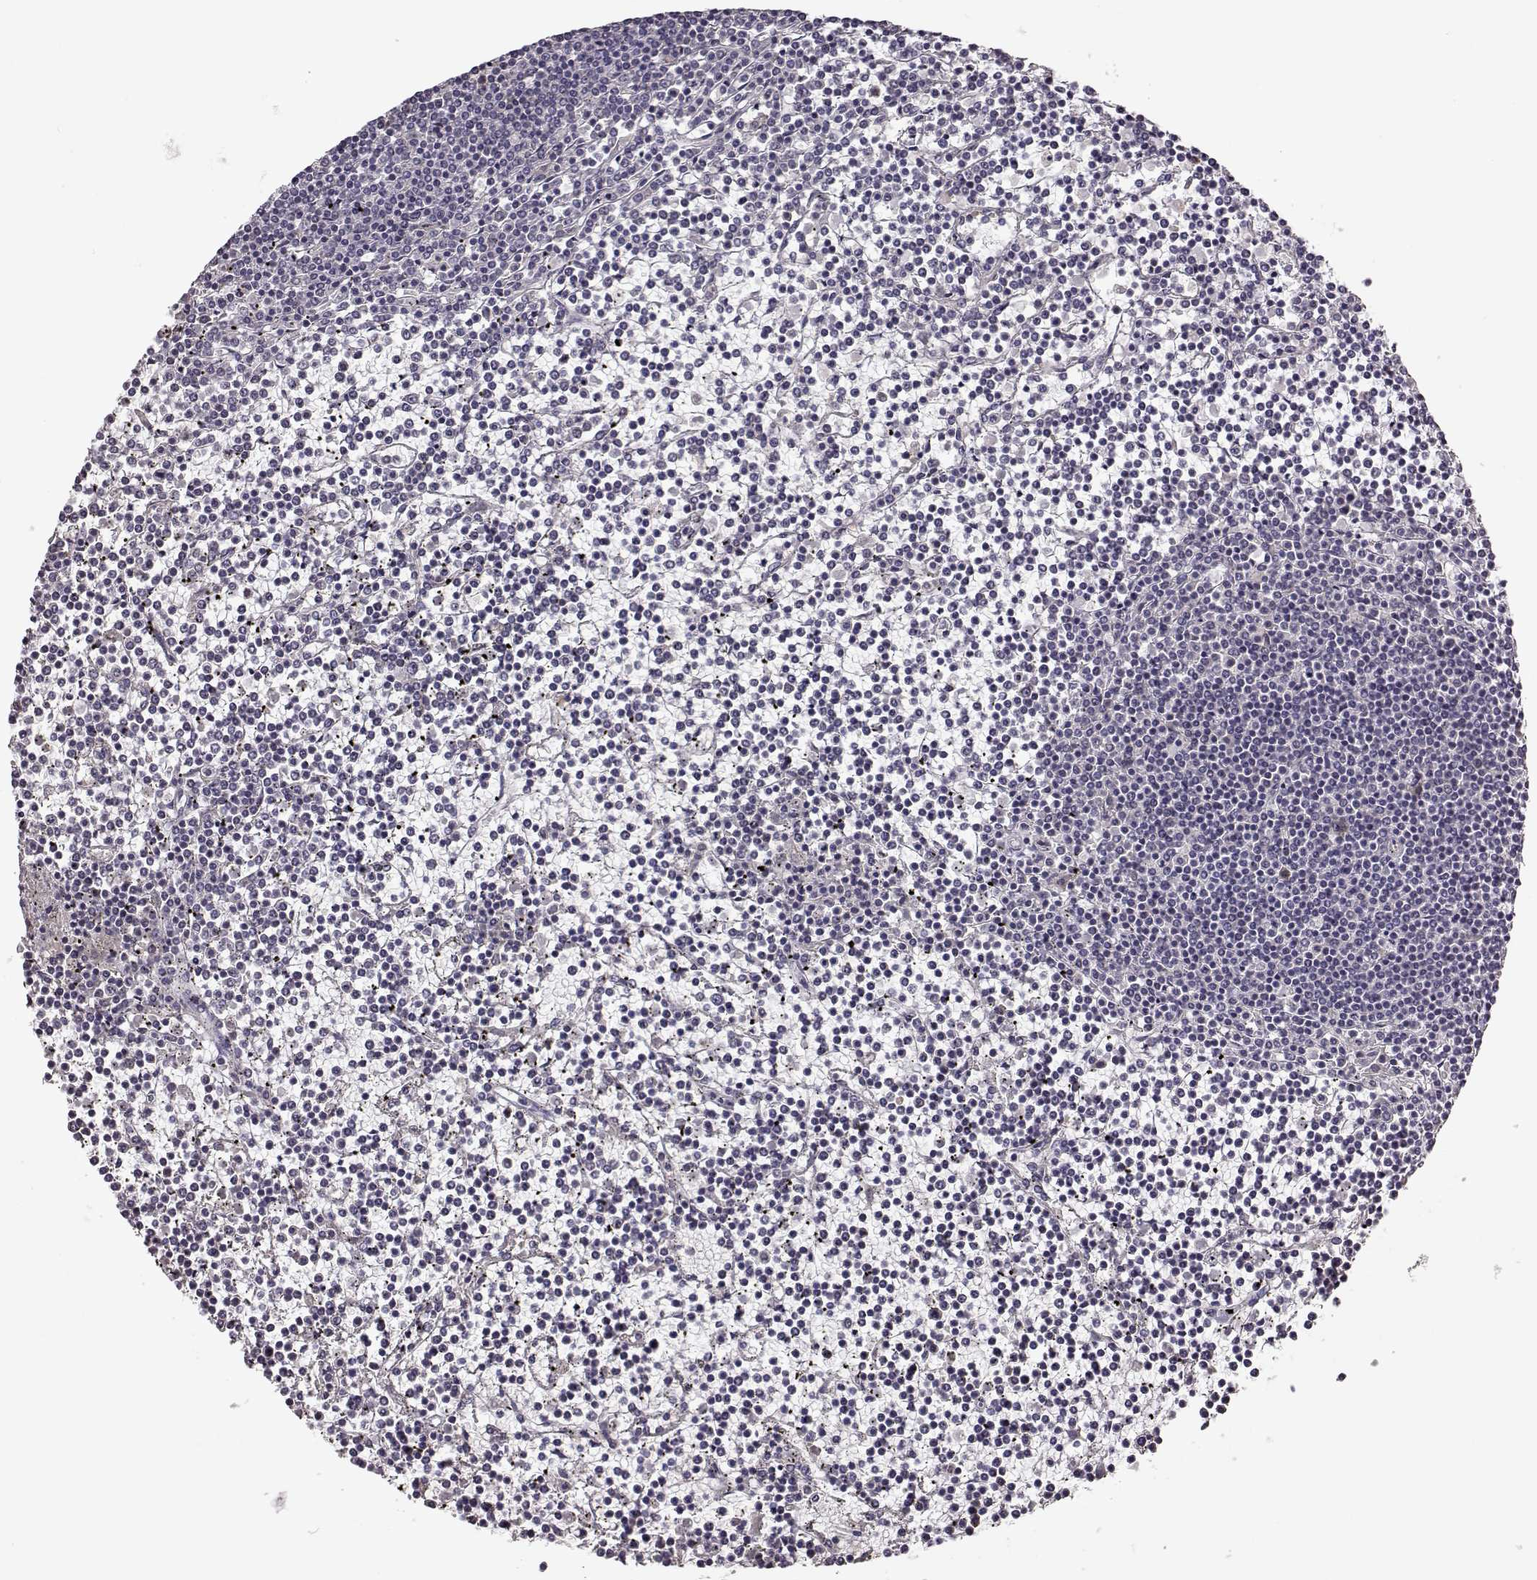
{"staining": {"intensity": "negative", "quantity": "none", "location": "none"}, "tissue": "lymphoma", "cell_type": "Tumor cells", "image_type": "cancer", "snomed": [{"axis": "morphology", "description": "Malignant lymphoma, non-Hodgkin's type, Low grade"}, {"axis": "topography", "description": "Spleen"}], "caption": "A high-resolution photomicrograph shows immunohistochemistry staining of lymphoma, which shows no significant expression in tumor cells.", "gene": "CRB1", "patient": {"sex": "female", "age": 19}}